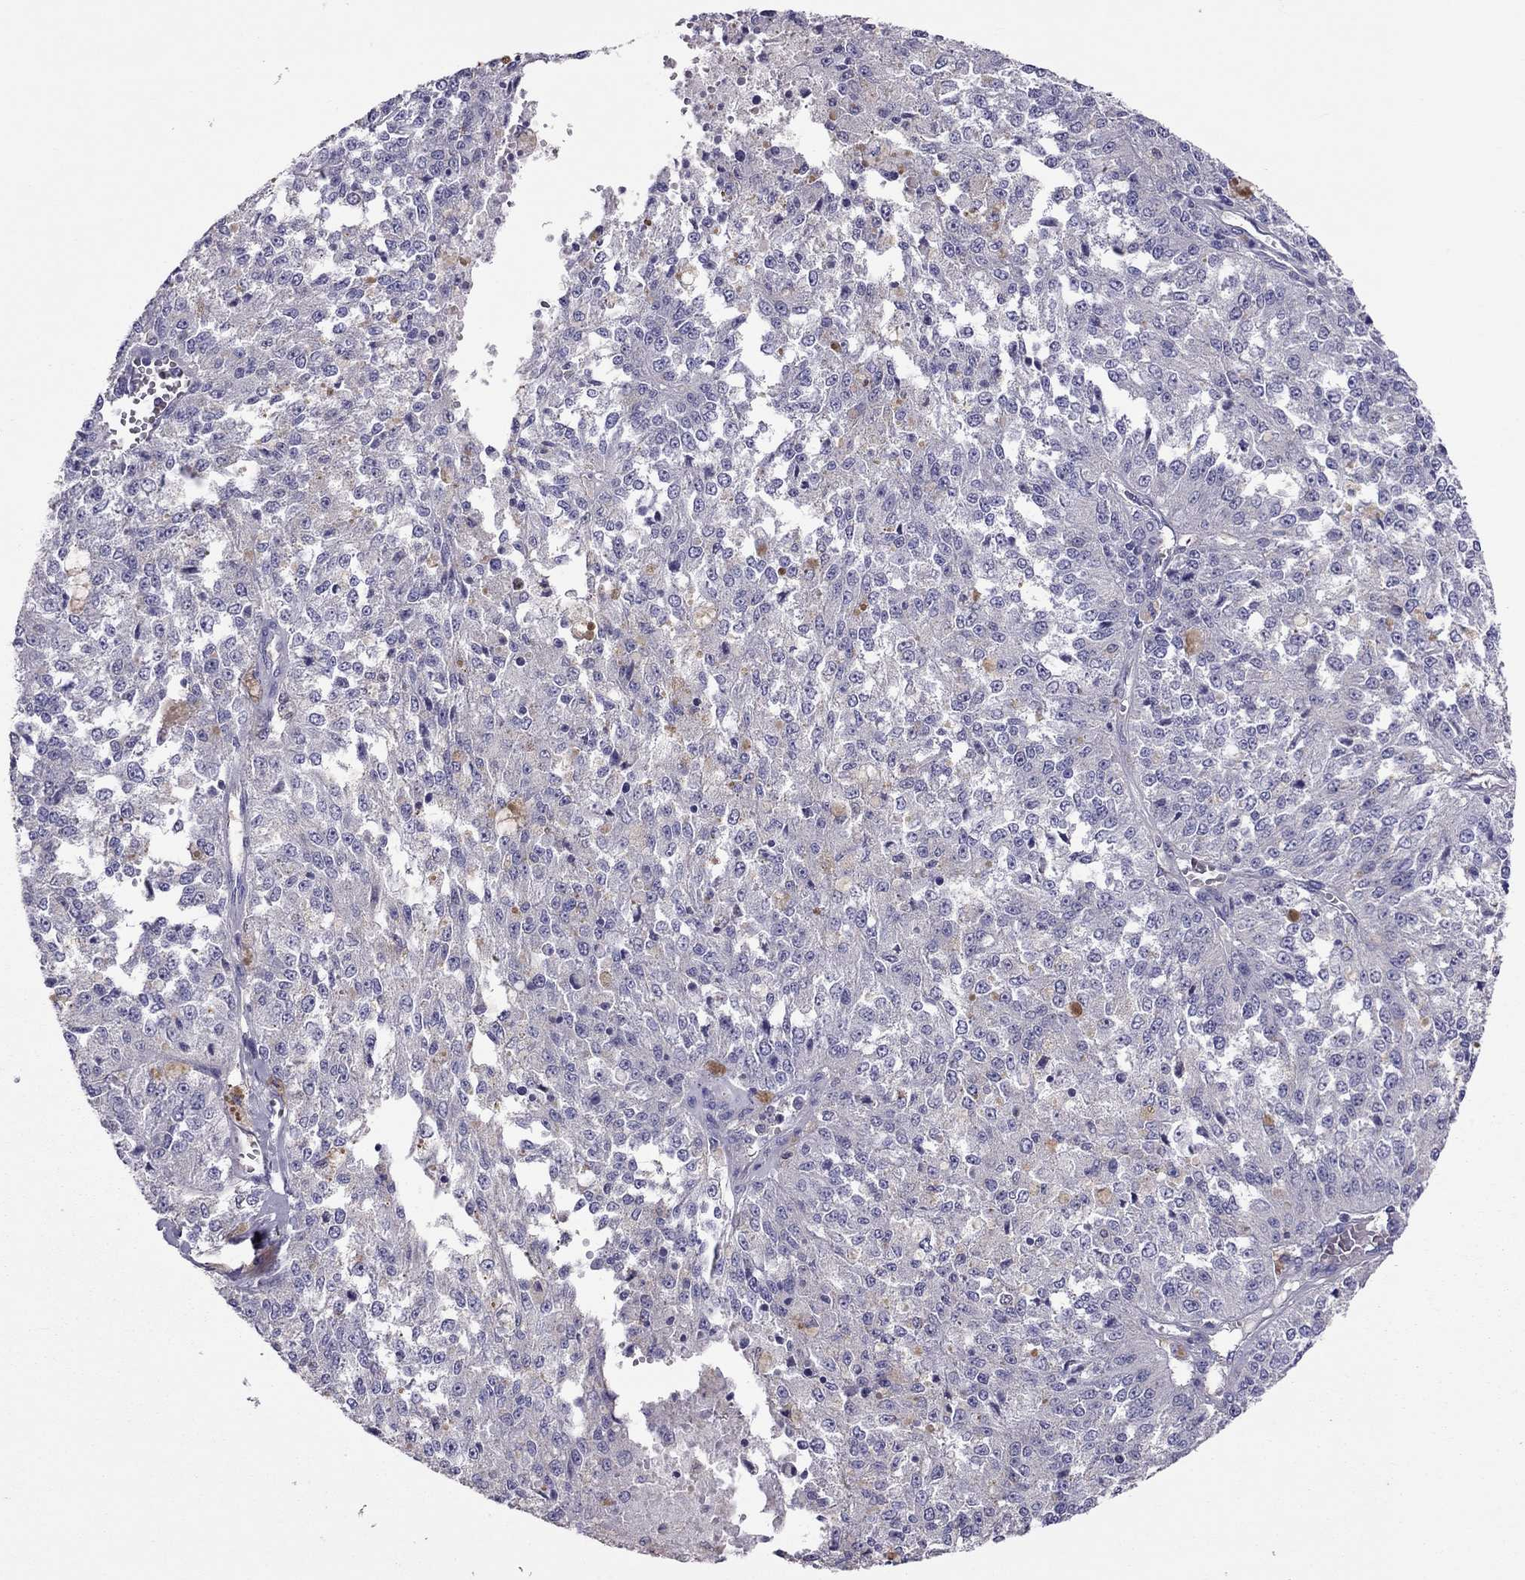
{"staining": {"intensity": "negative", "quantity": "none", "location": "none"}, "tissue": "melanoma", "cell_type": "Tumor cells", "image_type": "cancer", "snomed": [{"axis": "morphology", "description": "Malignant melanoma, Metastatic site"}, {"axis": "topography", "description": "Lymph node"}], "caption": "Immunohistochemistry histopathology image of melanoma stained for a protein (brown), which exhibits no positivity in tumor cells.", "gene": "TEX22", "patient": {"sex": "female", "age": 64}}